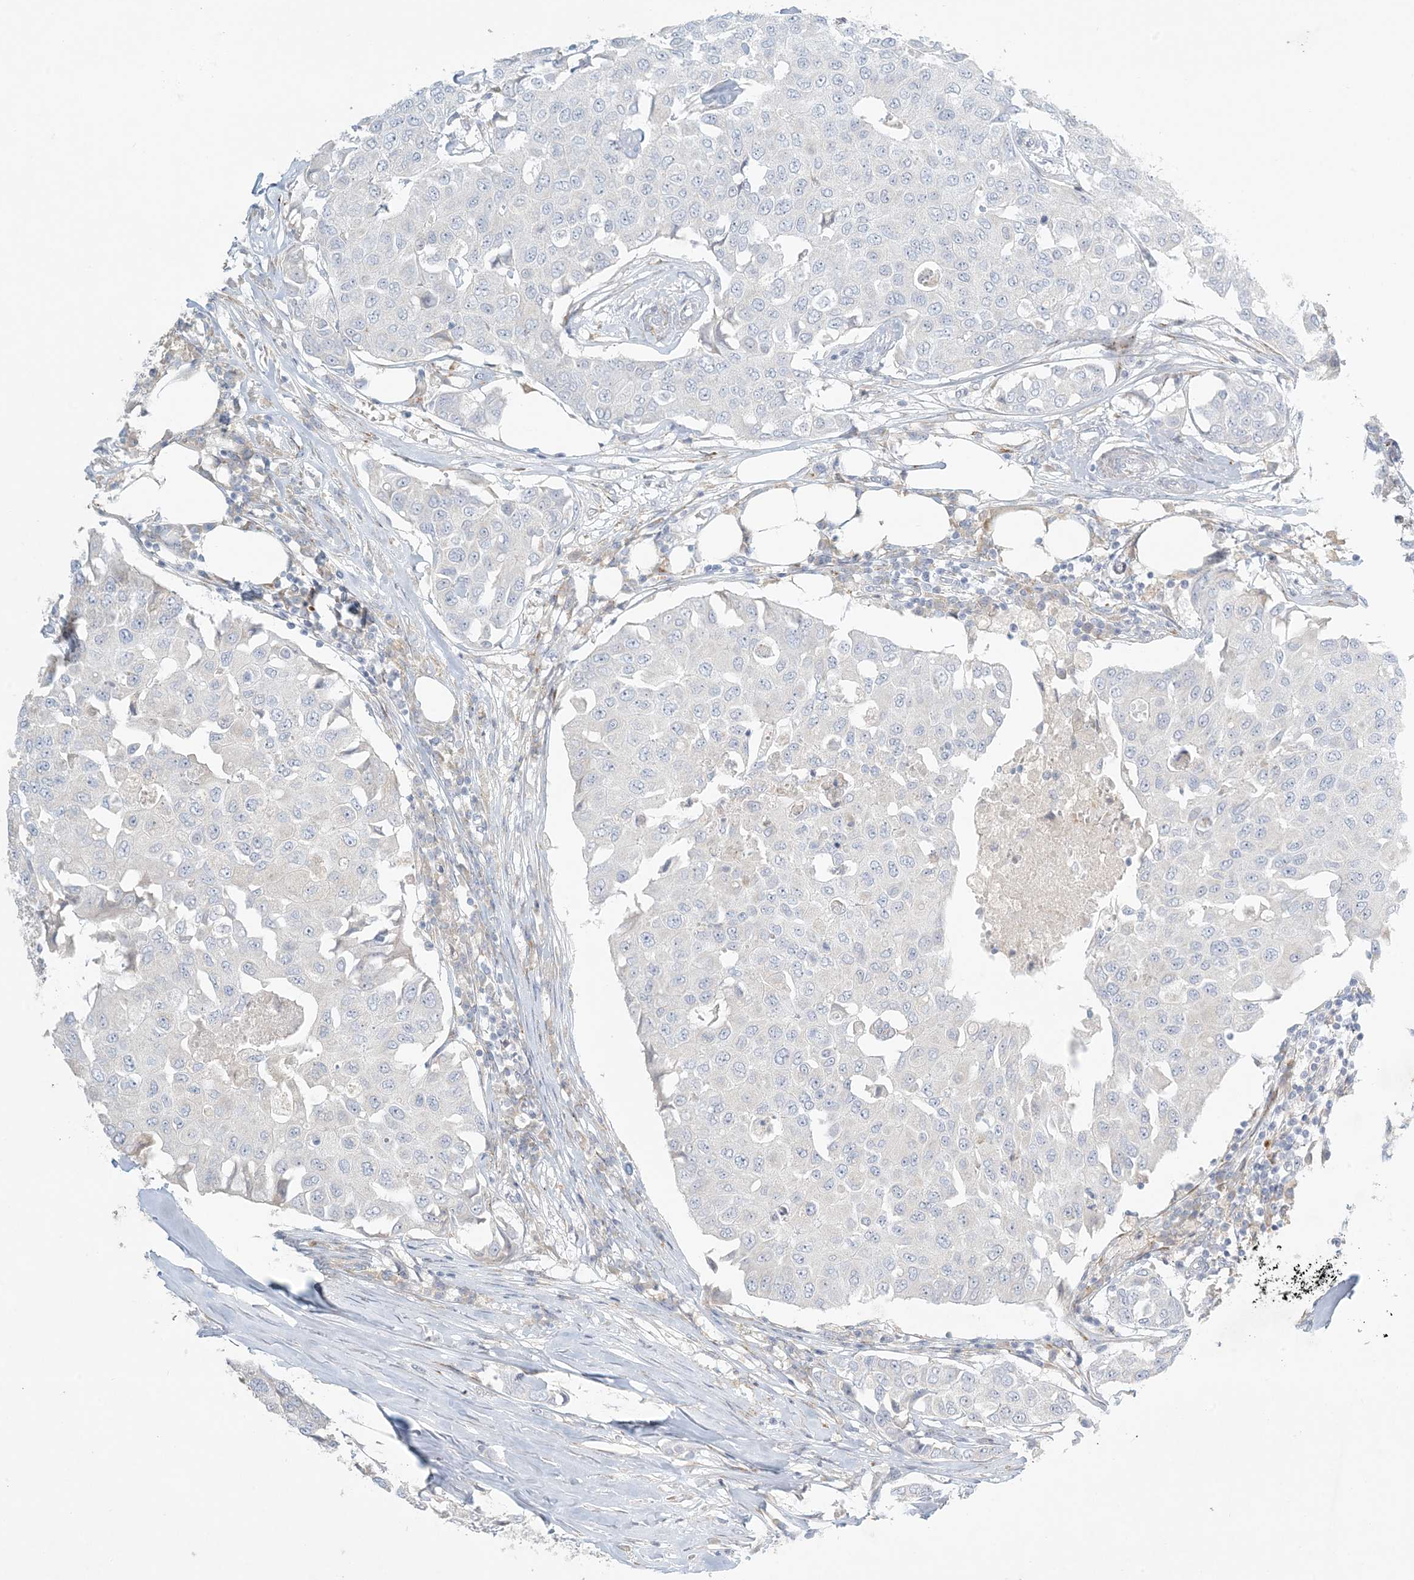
{"staining": {"intensity": "negative", "quantity": "none", "location": "none"}, "tissue": "breast cancer", "cell_type": "Tumor cells", "image_type": "cancer", "snomed": [{"axis": "morphology", "description": "Duct carcinoma"}, {"axis": "topography", "description": "Breast"}], "caption": "Tumor cells show no significant staining in breast intraductal carcinoma.", "gene": "ZNF385D", "patient": {"sex": "female", "age": 80}}